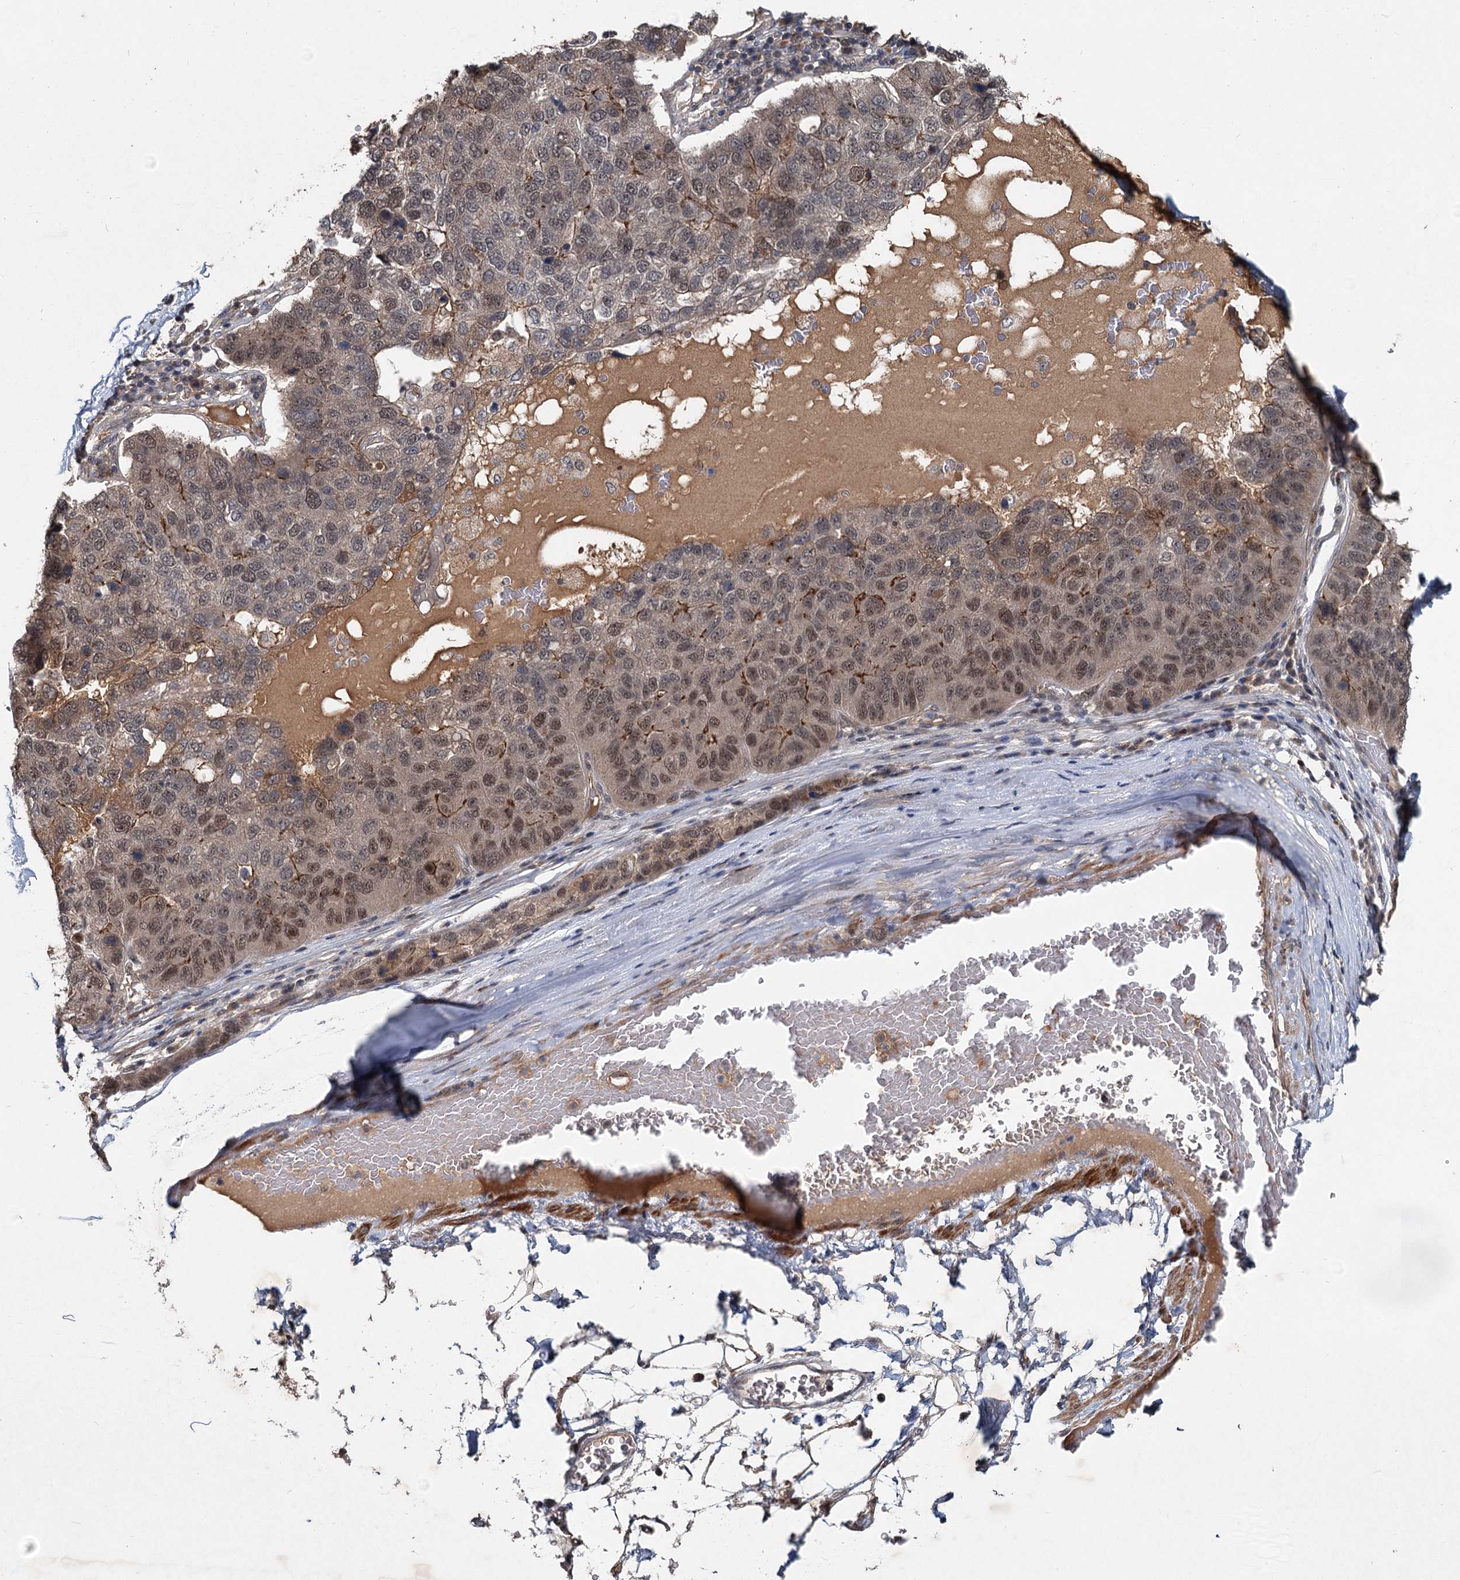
{"staining": {"intensity": "moderate", "quantity": "25%-75%", "location": "nuclear"}, "tissue": "pancreatic cancer", "cell_type": "Tumor cells", "image_type": "cancer", "snomed": [{"axis": "morphology", "description": "Adenocarcinoma, NOS"}, {"axis": "topography", "description": "Pancreas"}], "caption": "The micrograph demonstrates a brown stain indicating the presence of a protein in the nuclear of tumor cells in pancreatic cancer.", "gene": "RITA1", "patient": {"sex": "female", "age": 61}}